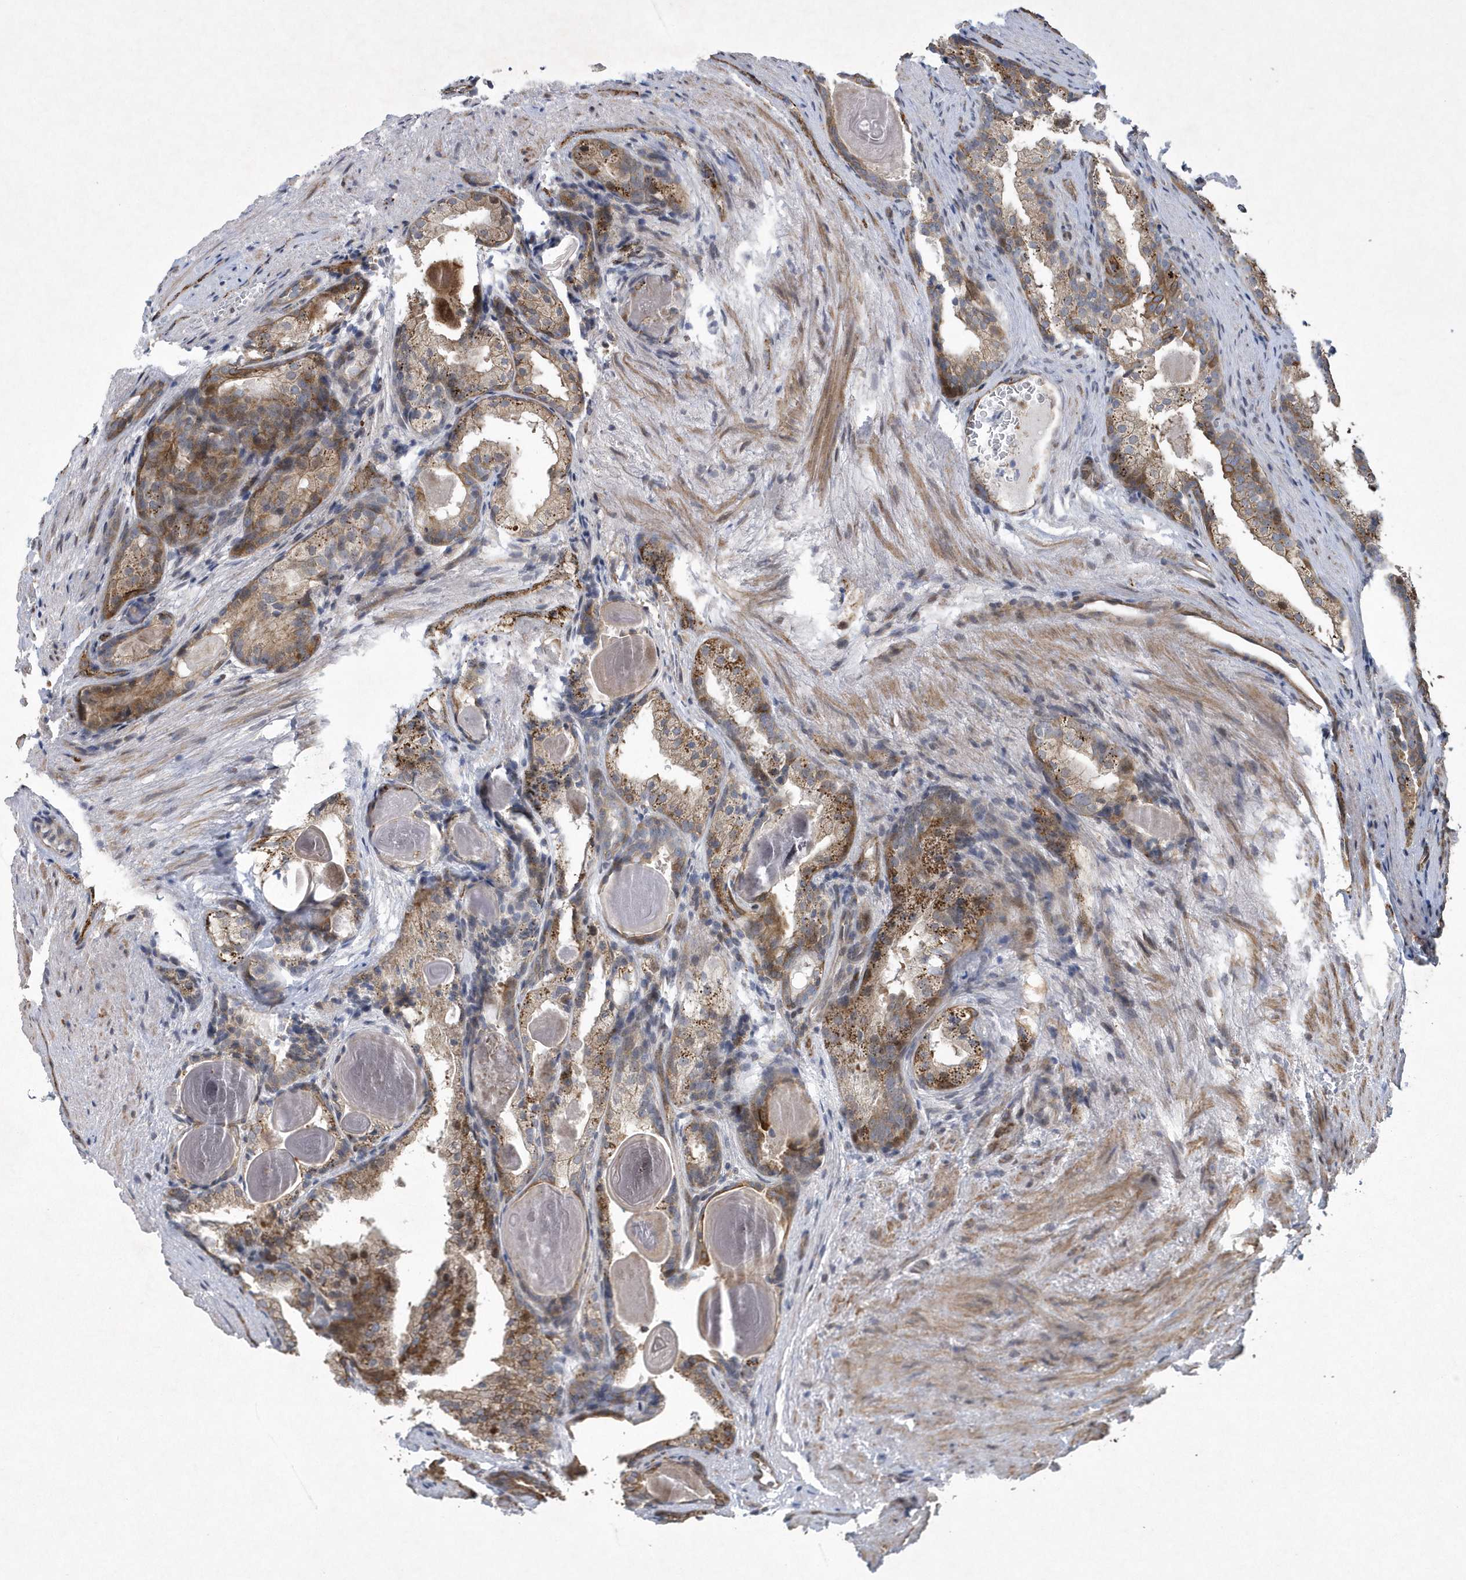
{"staining": {"intensity": "moderate", "quantity": ">75%", "location": "cytoplasmic/membranous"}, "tissue": "prostate cancer", "cell_type": "Tumor cells", "image_type": "cancer", "snomed": [{"axis": "morphology", "description": "Adenocarcinoma, High grade"}, {"axis": "topography", "description": "Prostate"}], "caption": "Immunohistochemical staining of human adenocarcinoma (high-grade) (prostate) reveals medium levels of moderate cytoplasmic/membranous positivity in about >75% of tumor cells. Using DAB (brown) and hematoxylin (blue) stains, captured at high magnification using brightfield microscopy.", "gene": "N4BP2", "patient": {"sex": "male", "age": 62}}